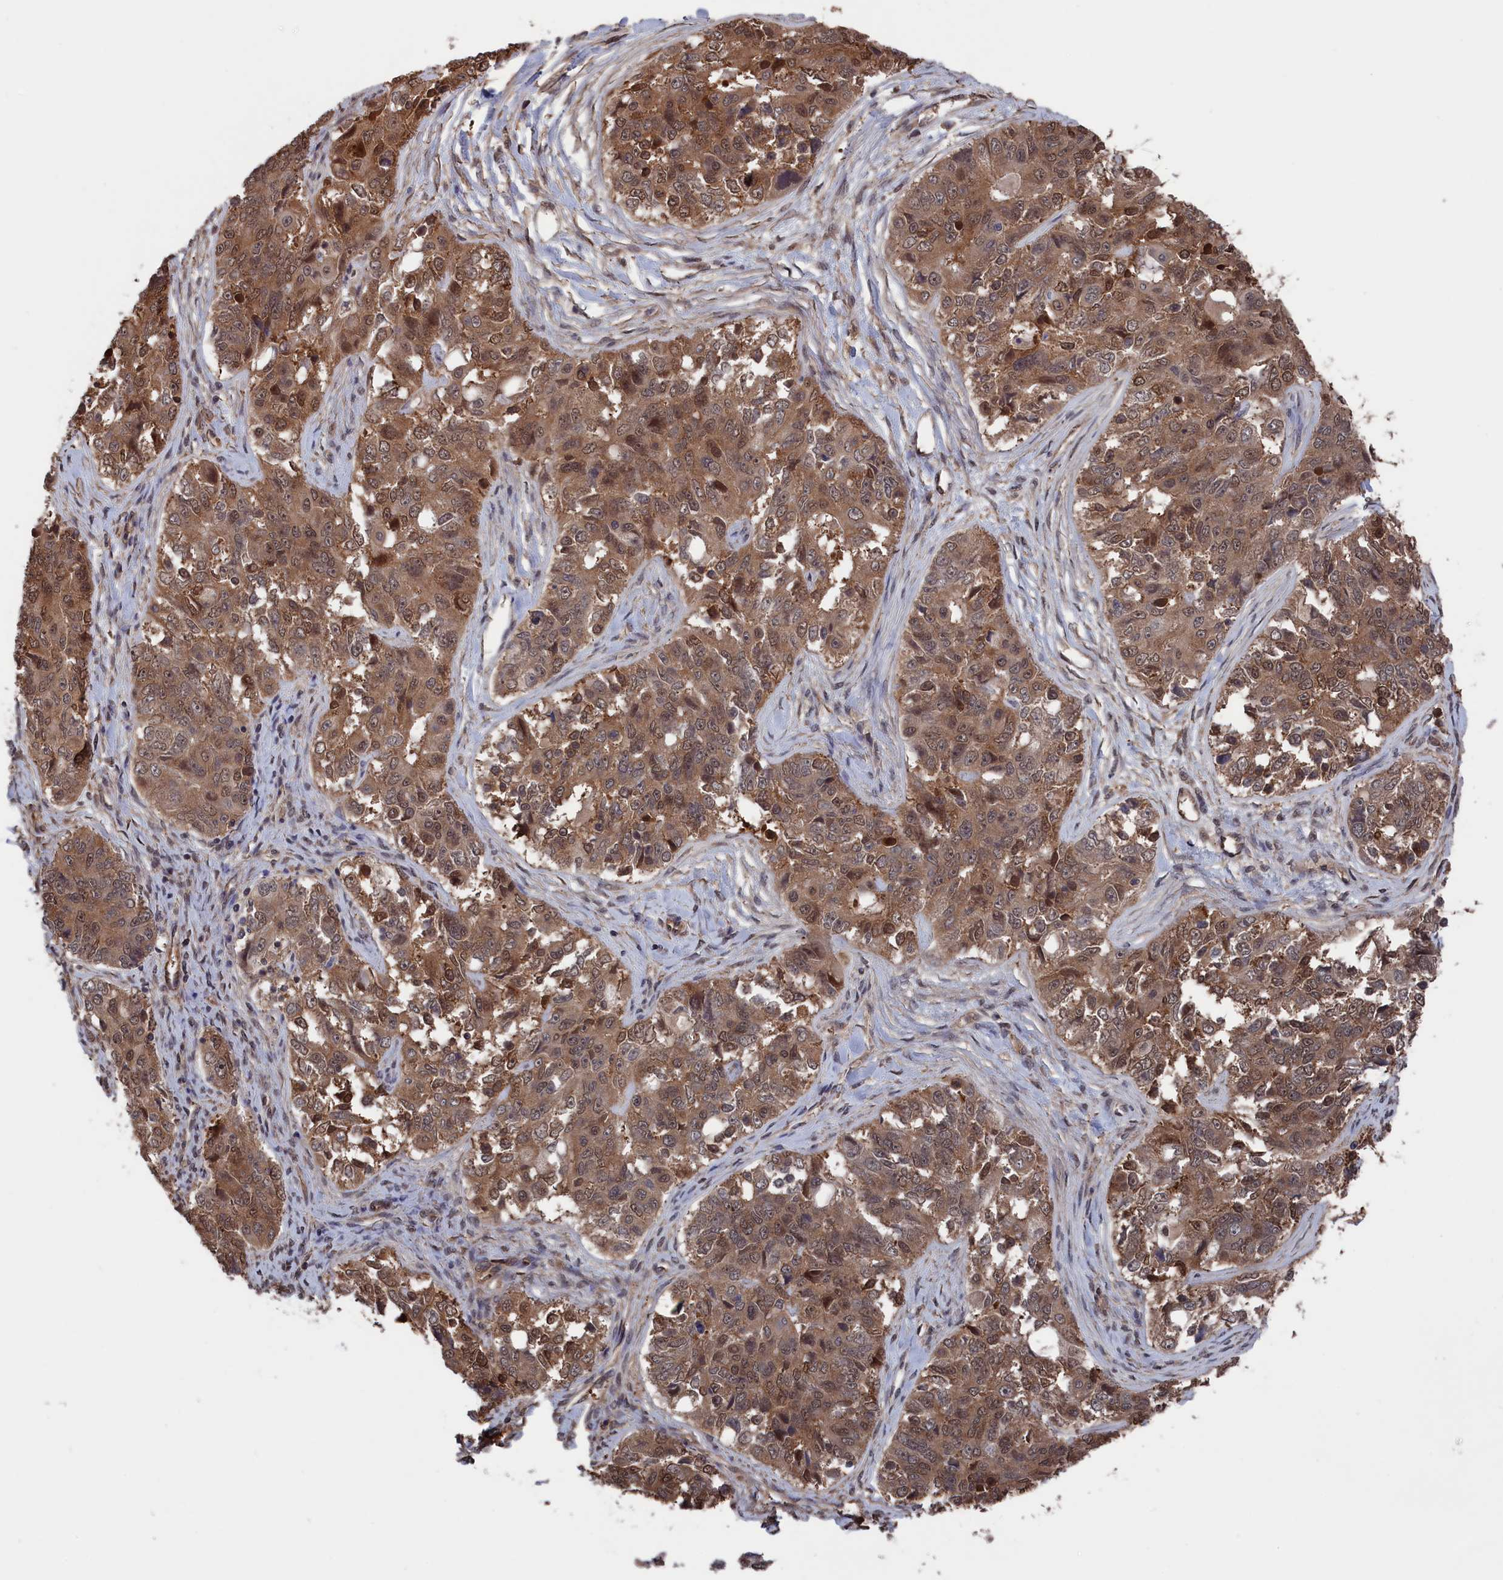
{"staining": {"intensity": "moderate", "quantity": ">75%", "location": "cytoplasmic/membranous,nuclear"}, "tissue": "ovarian cancer", "cell_type": "Tumor cells", "image_type": "cancer", "snomed": [{"axis": "morphology", "description": "Carcinoma, endometroid"}, {"axis": "topography", "description": "Ovary"}], "caption": "DAB immunohistochemical staining of ovarian cancer (endometroid carcinoma) shows moderate cytoplasmic/membranous and nuclear protein expression in approximately >75% of tumor cells.", "gene": "NUTF2", "patient": {"sex": "female", "age": 51}}